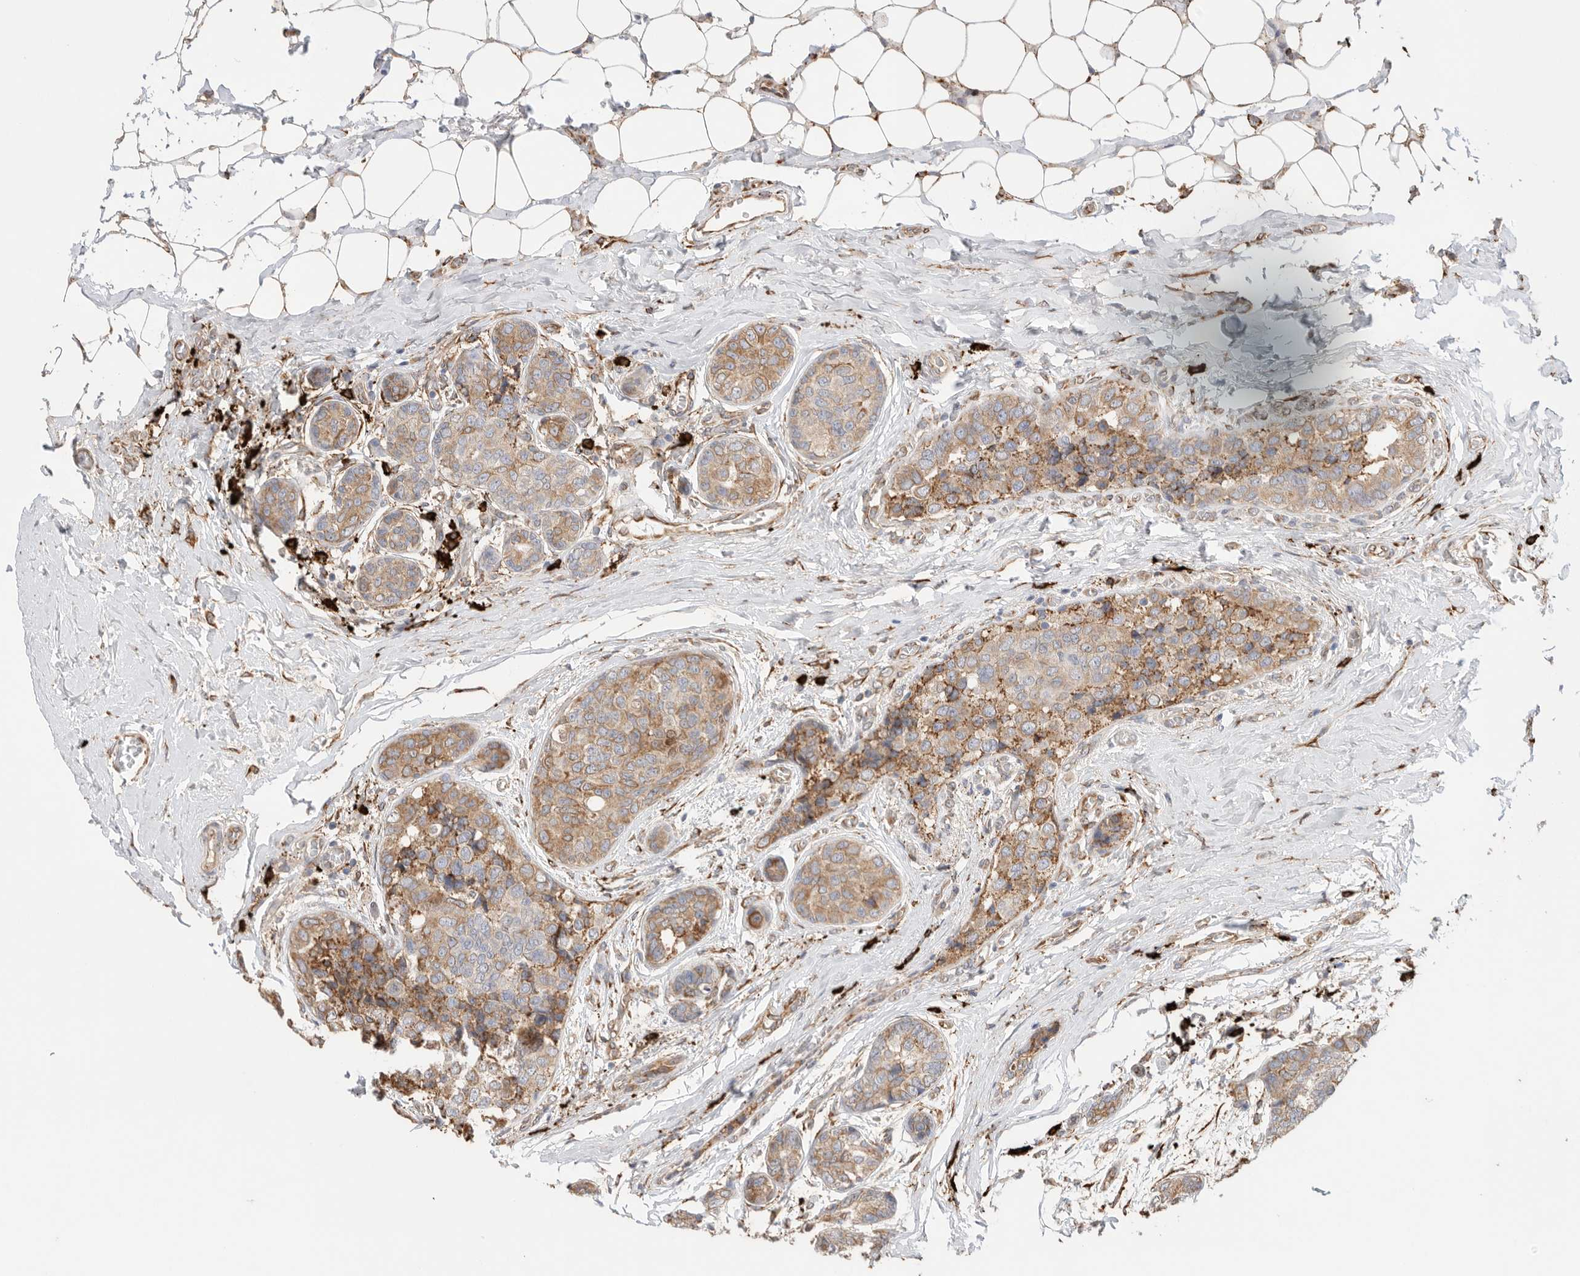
{"staining": {"intensity": "moderate", "quantity": ">75%", "location": "cytoplasmic/membranous"}, "tissue": "breast cancer", "cell_type": "Tumor cells", "image_type": "cancer", "snomed": [{"axis": "morphology", "description": "Normal tissue, NOS"}, {"axis": "morphology", "description": "Duct carcinoma"}, {"axis": "topography", "description": "Breast"}], "caption": "Immunohistochemical staining of invasive ductal carcinoma (breast) demonstrates medium levels of moderate cytoplasmic/membranous expression in approximately >75% of tumor cells.", "gene": "BLOC1S5", "patient": {"sex": "female", "age": 43}}